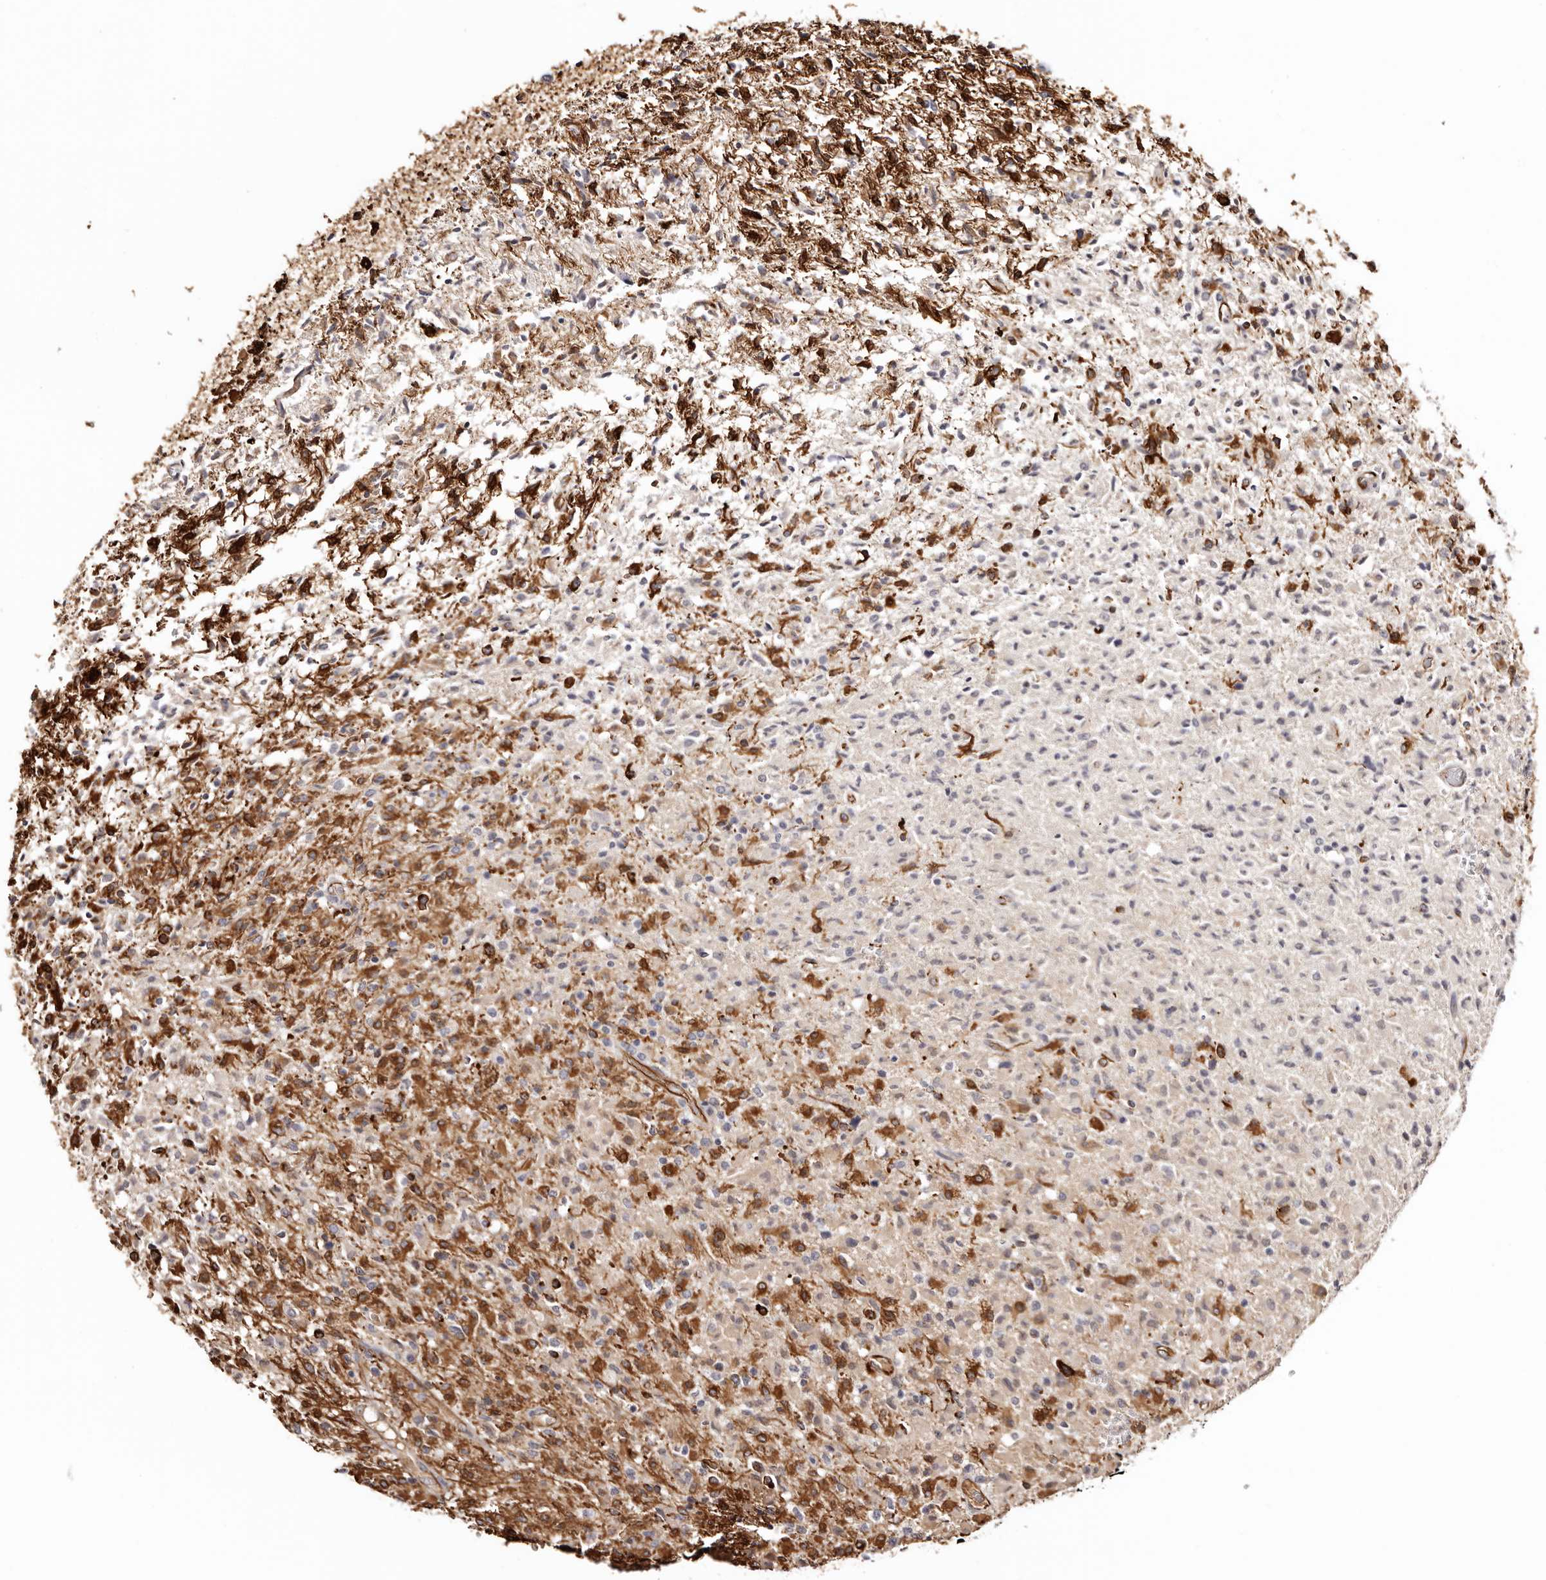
{"staining": {"intensity": "moderate", "quantity": "<25%", "location": "cytoplasmic/membranous"}, "tissue": "glioma", "cell_type": "Tumor cells", "image_type": "cancer", "snomed": [{"axis": "morphology", "description": "Glioma, malignant, High grade"}, {"axis": "topography", "description": "Brain"}], "caption": "A high-resolution image shows IHC staining of glioma, which demonstrates moderate cytoplasmic/membranous expression in approximately <25% of tumor cells.", "gene": "ZNF557", "patient": {"sex": "female", "age": 57}}